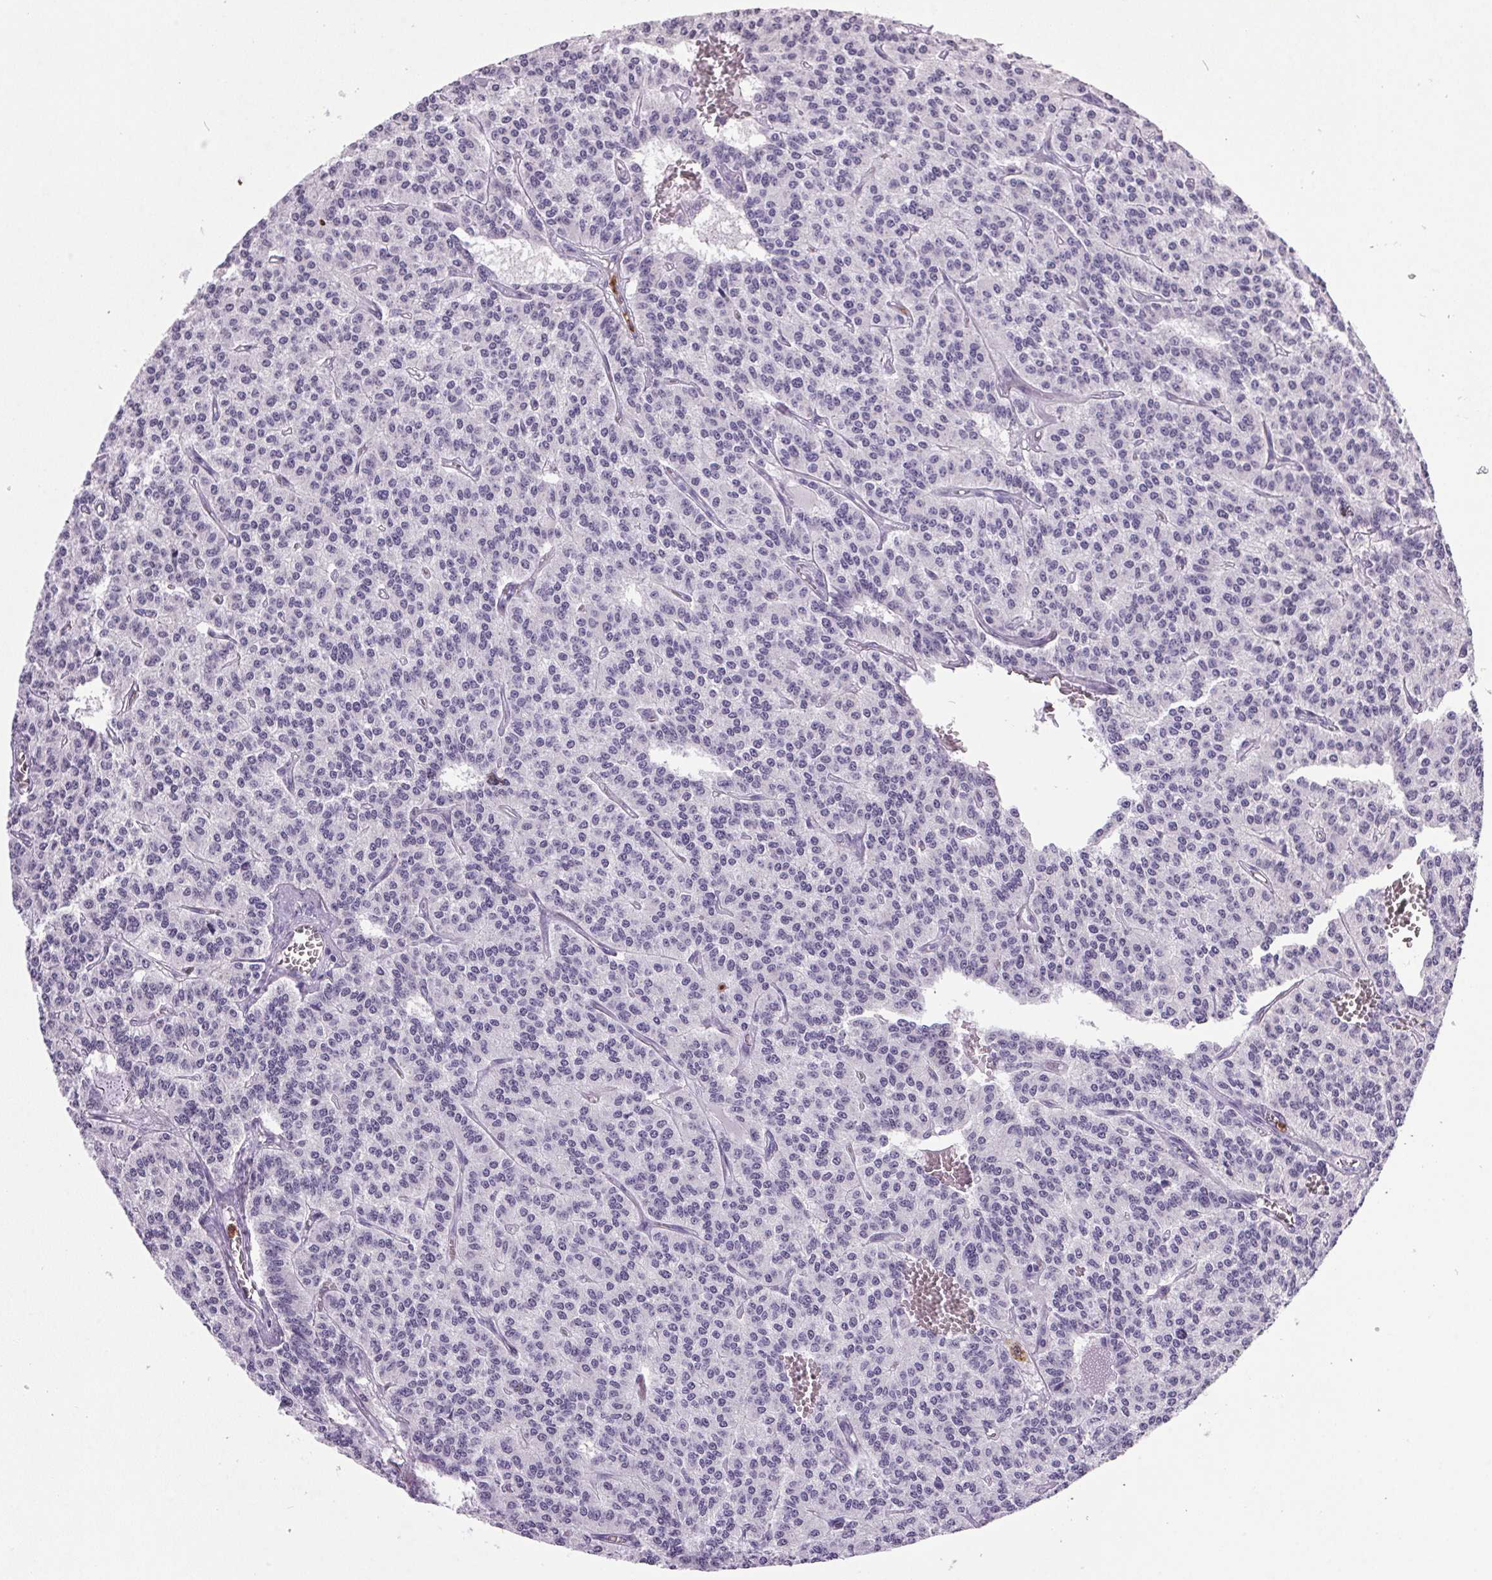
{"staining": {"intensity": "negative", "quantity": "none", "location": "none"}, "tissue": "carcinoid", "cell_type": "Tumor cells", "image_type": "cancer", "snomed": [{"axis": "morphology", "description": "Carcinoid, malignant, NOS"}, {"axis": "topography", "description": "Lung"}], "caption": "Image shows no significant protein expression in tumor cells of malignant carcinoid. (DAB (3,3'-diaminobenzidine) immunohistochemistry visualized using brightfield microscopy, high magnification).", "gene": "TRDN", "patient": {"sex": "female", "age": 71}}